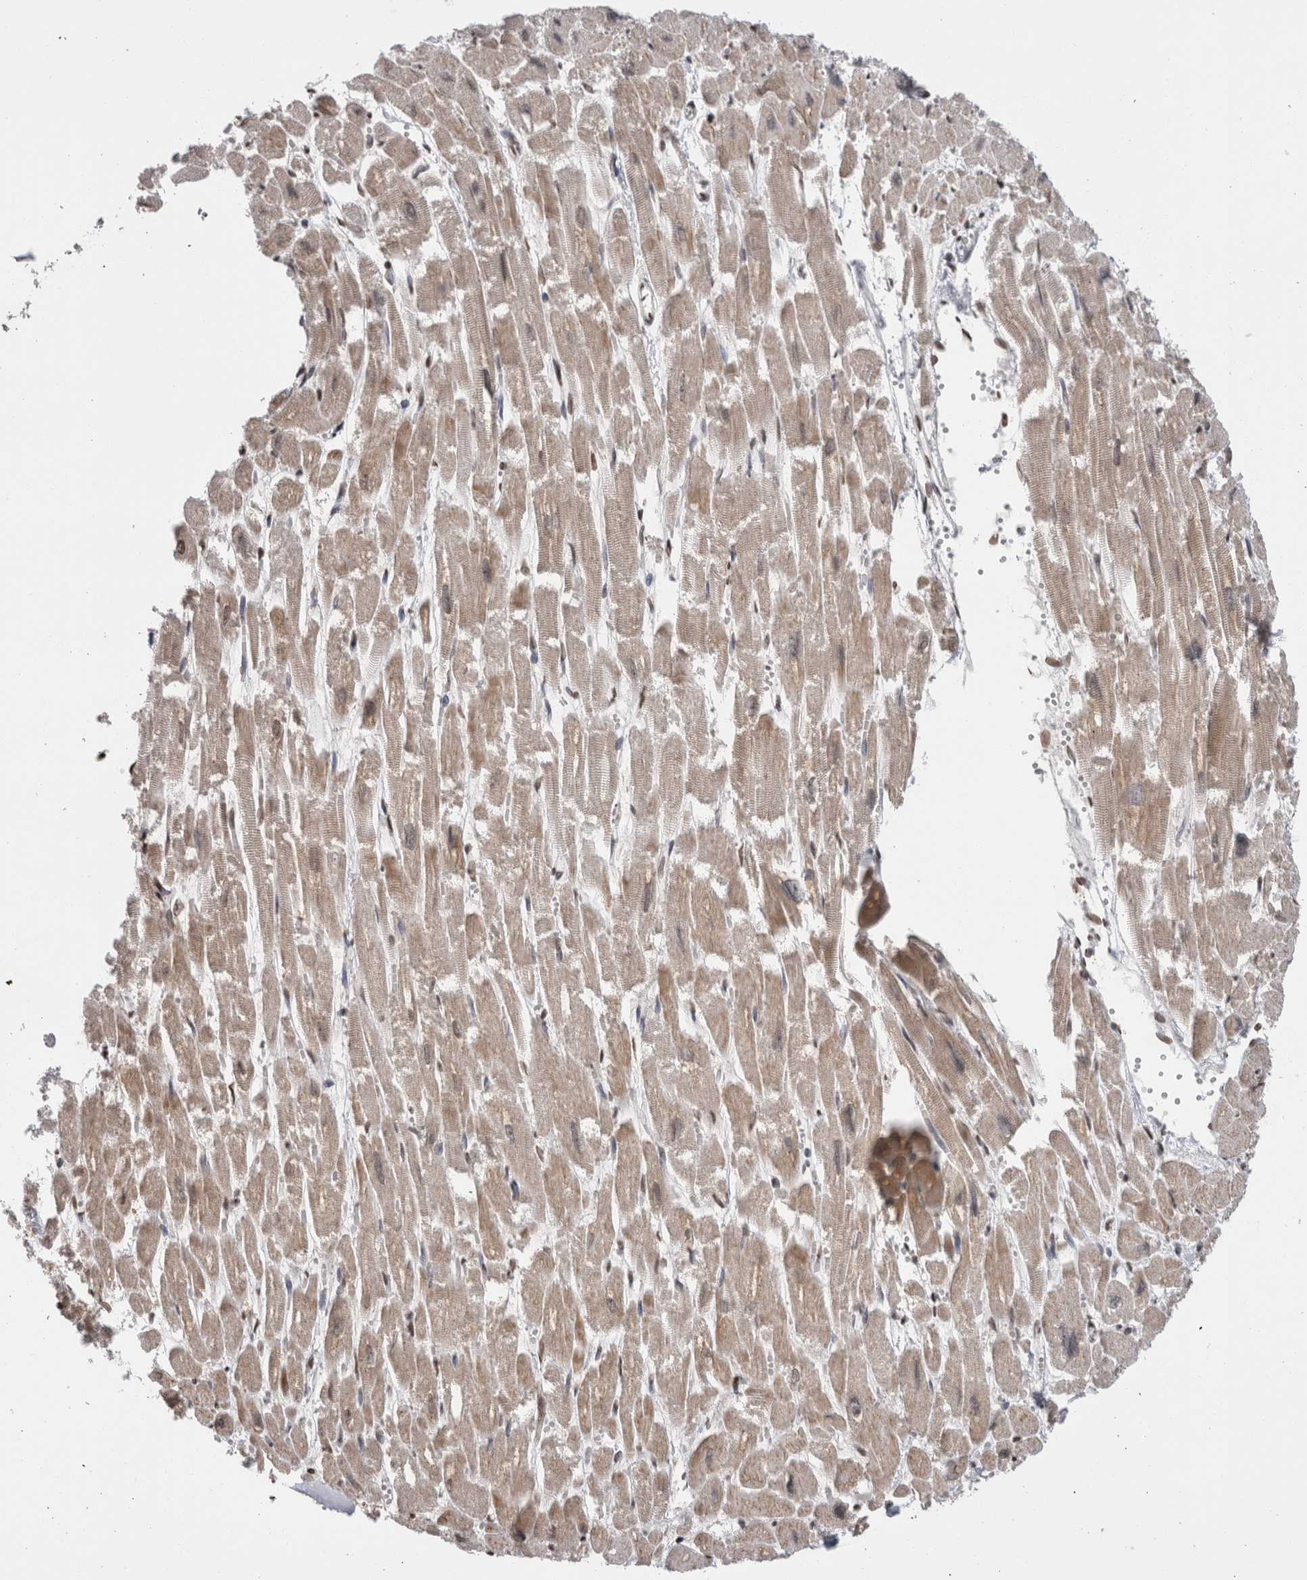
{"staining": {"intensity": "moderate", "quantity": "25%-75%", "location": "cytoplasmic/membranous"}, "tissue": "heart muscle", "cell_type": "Cardiomyocytes", "image_type": "normal", "snomed": [{"axis": "morphology", "description": "Normal tissue, NOS"}, {"axis": "topography", "description": "Heart"}], "caption": "Immunohistochemistry (IHC) (DAB) staining of unremarkable heart muscle demonstrates moderate cytoplasmic/membranous protein expression in about 25%-75% of cardiomyocytes.", "gene": "ZBTB11", "patient": {"sex": "male", "age": 54}}